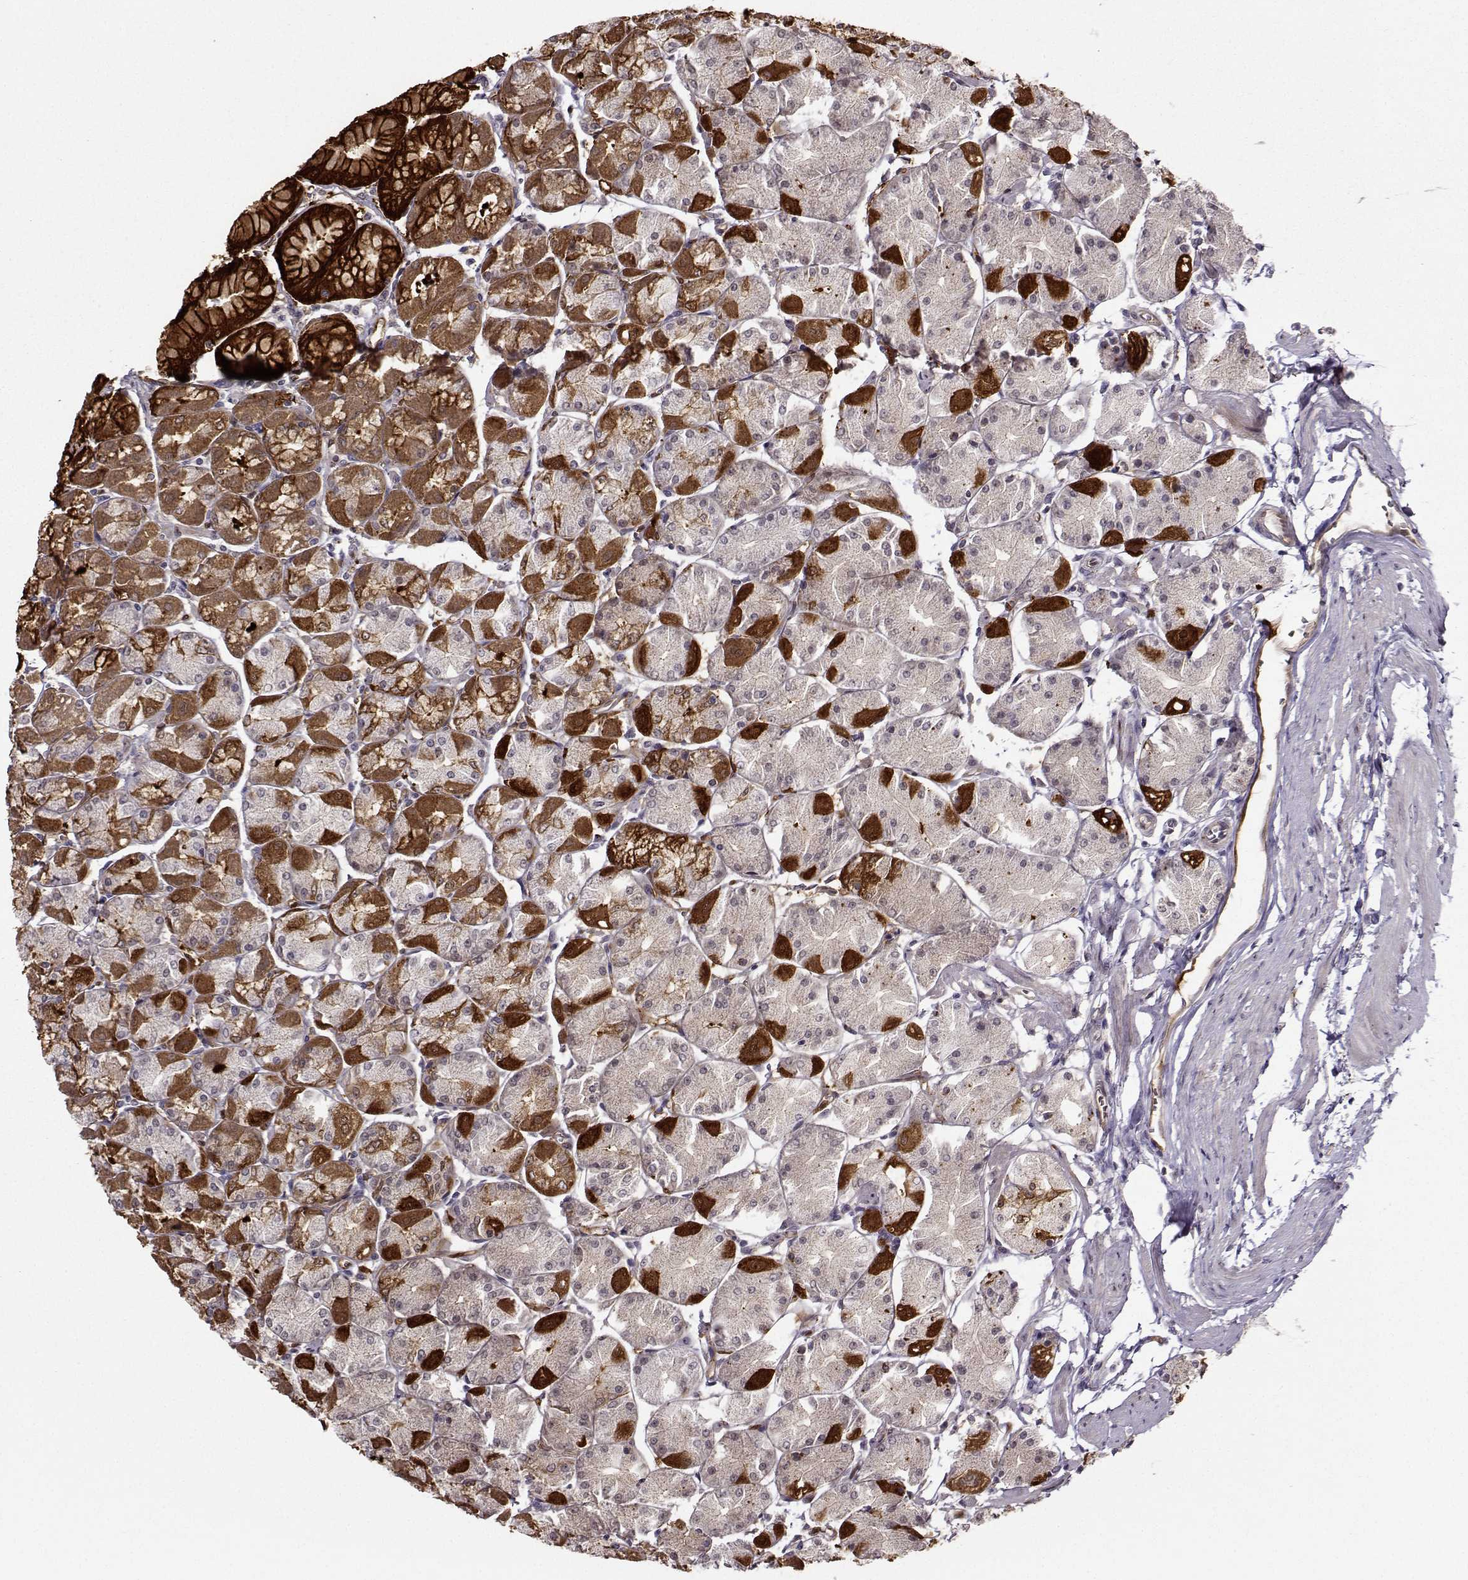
{"staining": {"intensity": "strong", "quantity": "<25%", "location": "cytoplasmic/membranous"}, "tissue": "stomach", "cell_type": "Glandular cells", "image_type": "normal", "snomed": [{"axis": "morphology", "description": "Normal tissue, NOS"}, {"axis": "topography", "description": "Stomach, upper"}], "caption": "Immunohistochemistry (DAB (3,3'-diaminobenzidine)) staining of benign stomach demonstrates strong cytoplasmic/membranous protein positivity in approximately <25% of glandular cells. The staining was performed using DAB, with brown indicating positive protein expression. Nuclei are stained blue with hematoxylin.", "gene": "NQO1", "patient": {"sex": "male", "age": 60}}